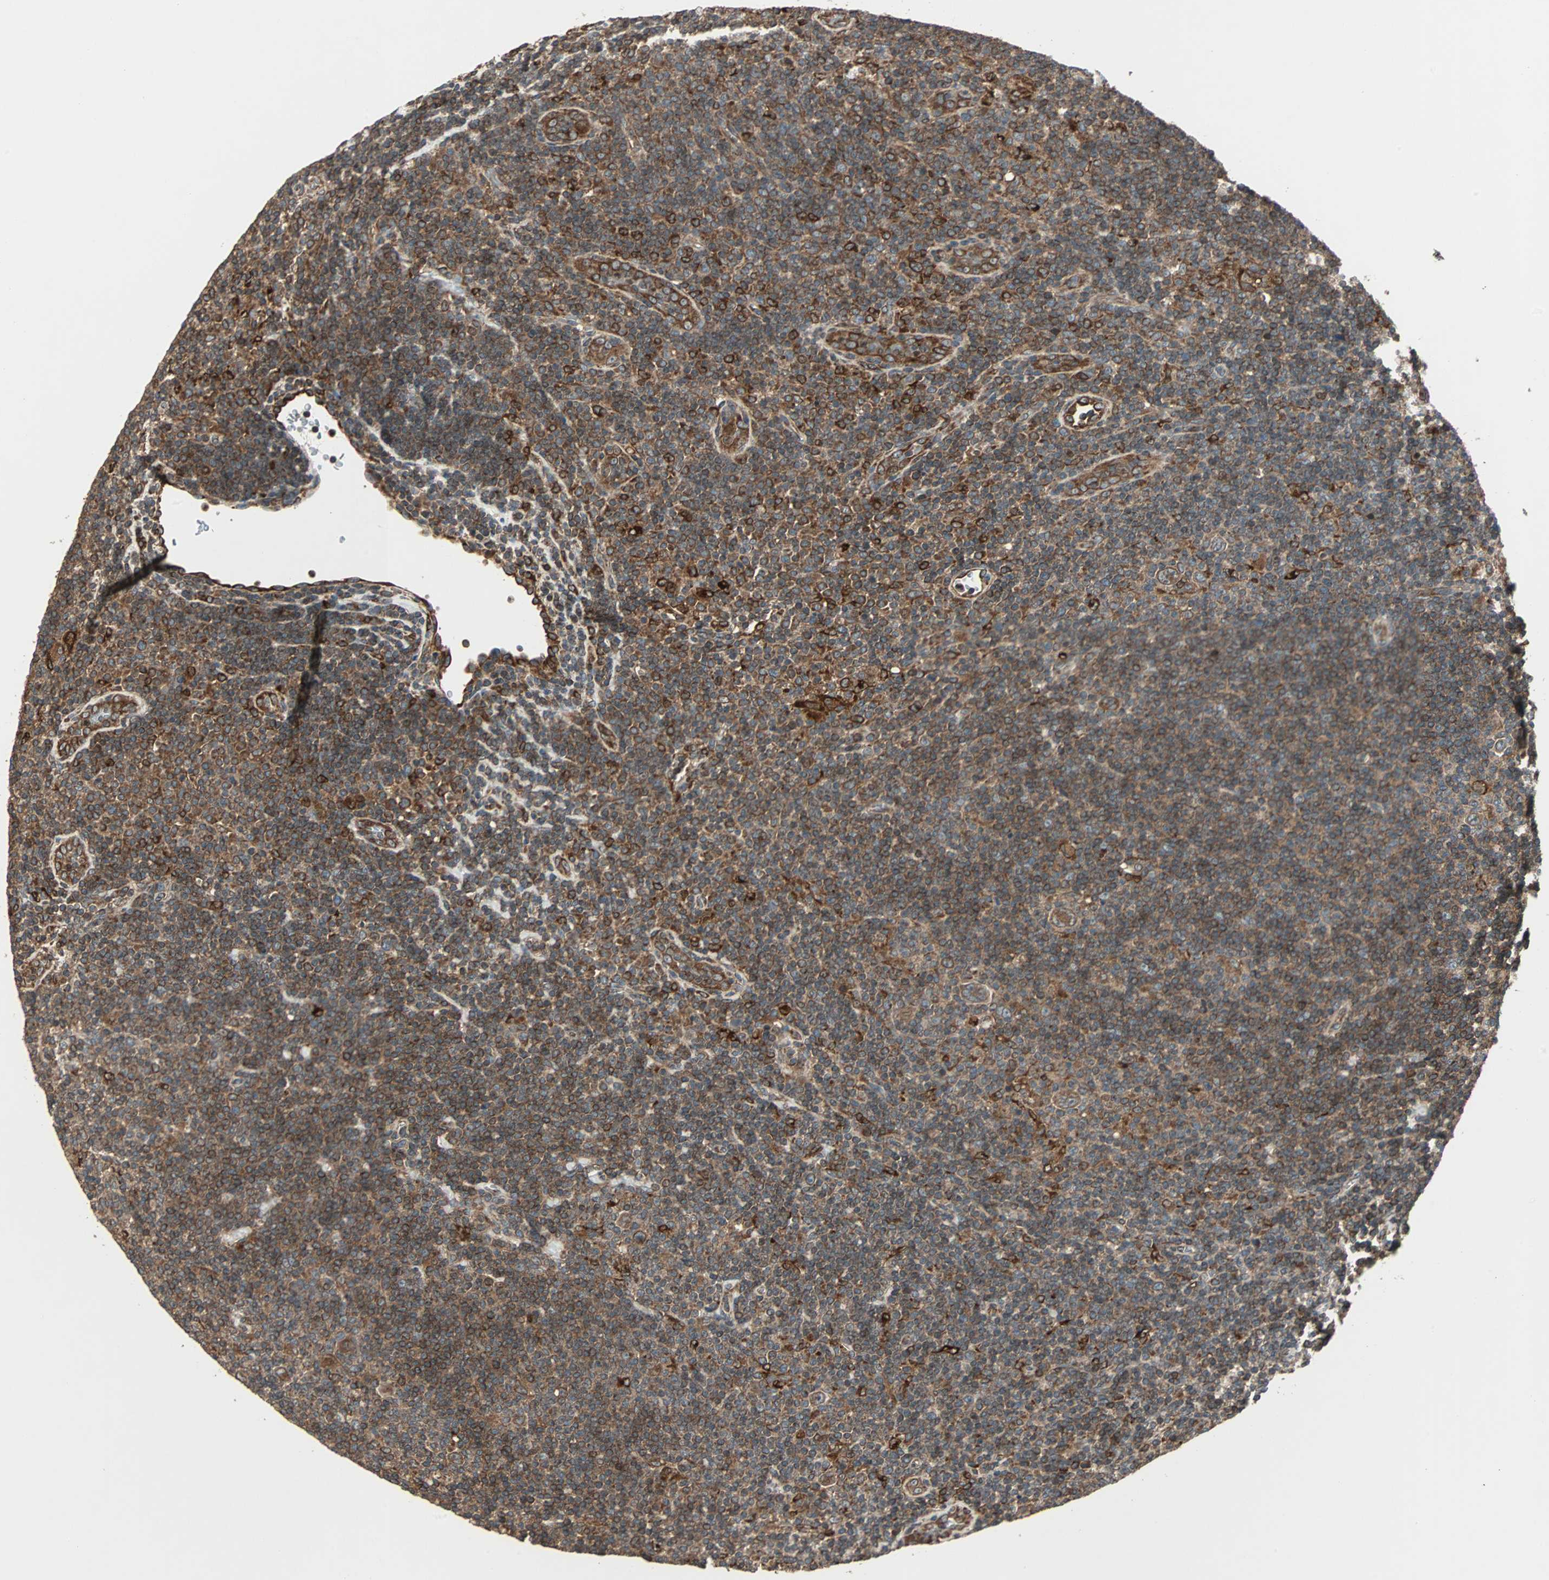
{"staining": {"intensity": "strong", "quantity": ">75%", "location": "cytoplasmic/membranous"}, "tissue": "lymphoma", "cell_type": "Tumor cells", "image_type": "cancer", "snomed": [{"axis": "morphology", "description": "Hodgkin's disease, NOS"}, {"axis": "topography", "description": "Lymph node"}], "caption": "High-magnification brightfield microscopy of Hodgkin's disease stained with DAB (brown) and counterstained with hematoxylin (blue). tumor cells exhibit strong cytoplasmic/membranous positivity is present in approximately>75% of cells. (DAB IHC, brown staining for protein, blue staining for nuclei).", "gene": "RAB7A", "patient": {"sex": "female", "age": 57}}